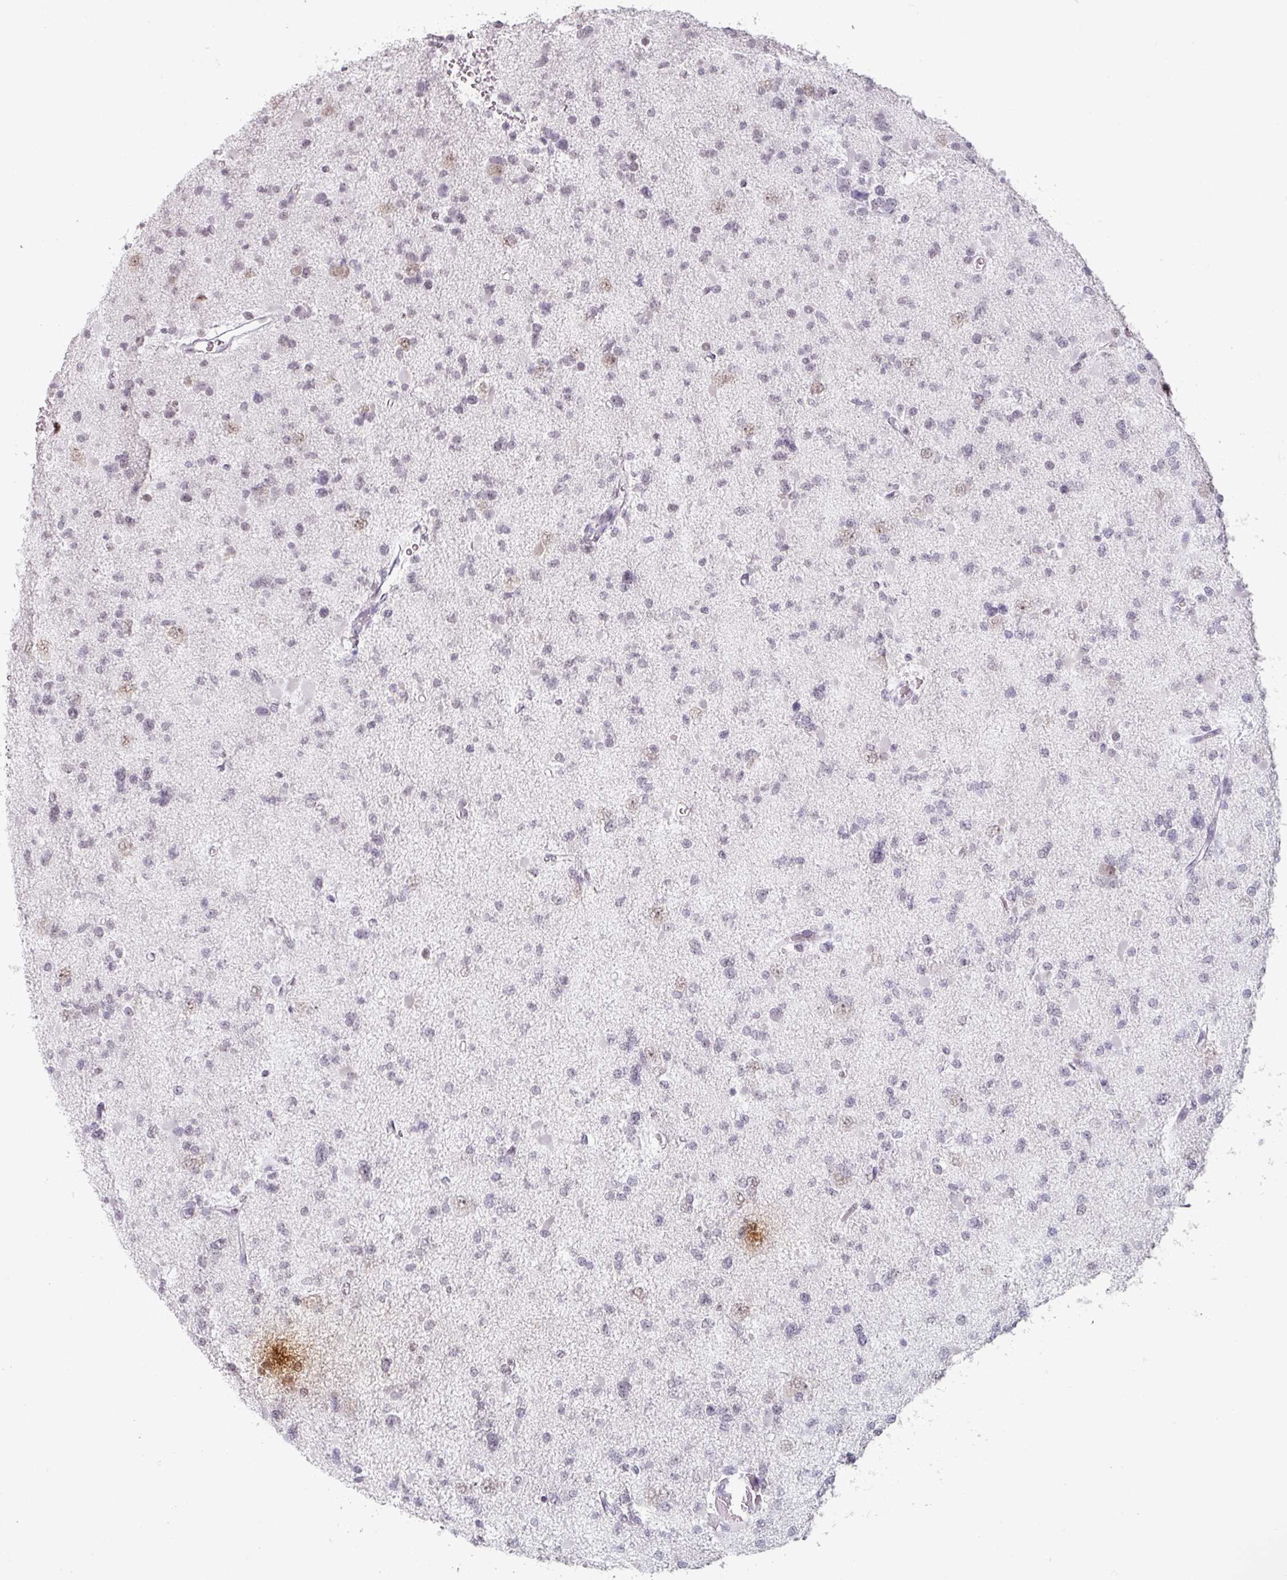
{"staining": {"intensity": "negative", "quantity": "none", "location": "none"}, "tissue": "glioma", "cell_type": "Tumor cells", "image_type": "cancer", "snomed": [{"axis": "morphology", "description": "Glioma, malignant, Low grade"}, {"axis": "topography", "description": "Brain"}], "caption": "The histopathology image exhibits no significant staining in tumor cells of malignant glioma (low-grade).", "gene": "SPRR1A", "patient": {"sex": "female", "age": 22}}